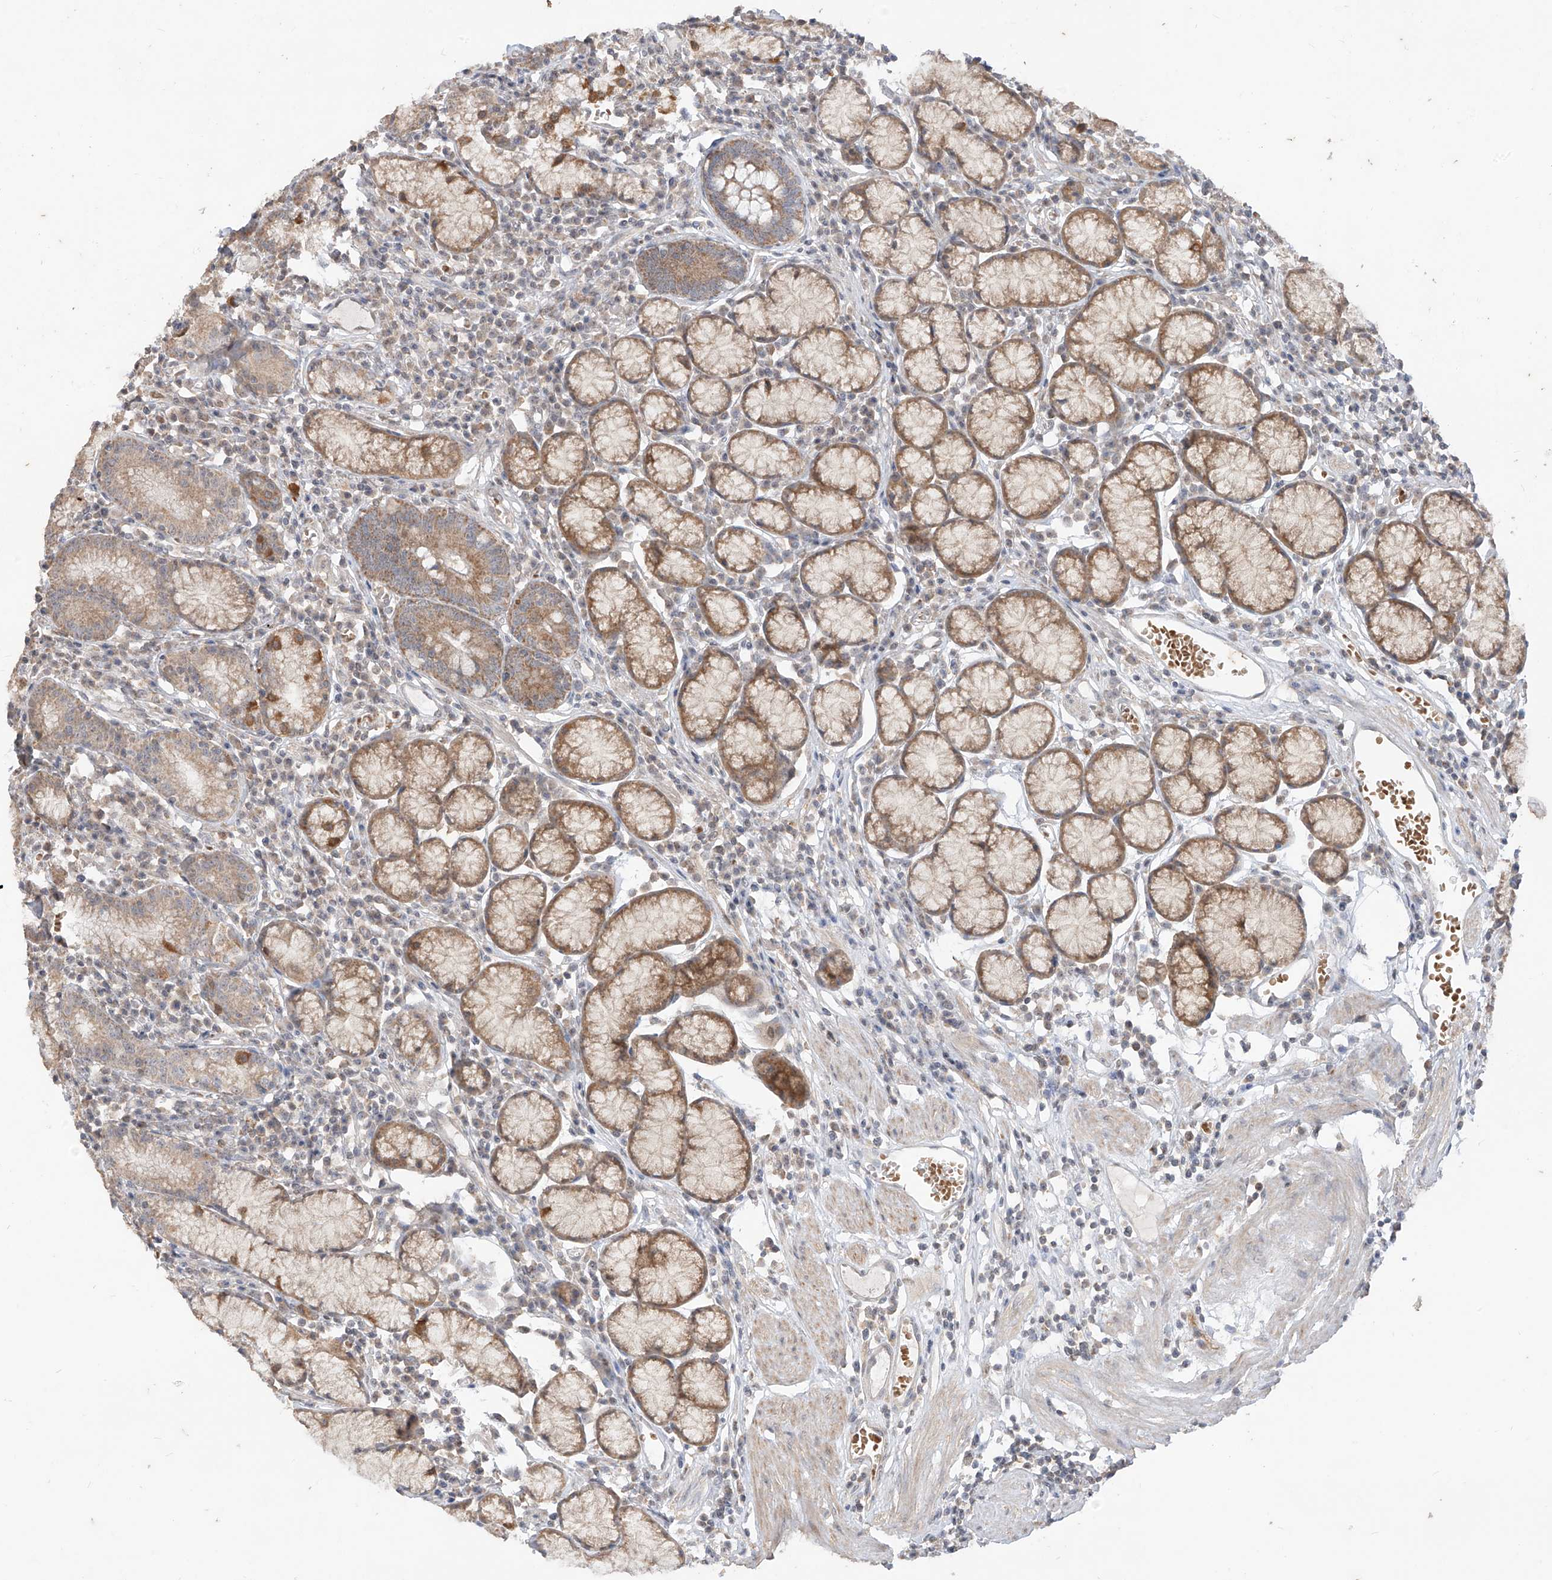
{"staining": {"intensity": "moderate", "quantity": "25%-75%", "location": "cytoplasmic/membranous"}, "tissue": "stomach", "cell_type": "Glandular cells", "image_type": "normal", "snomed": [{"axis": "morphology", "description": "Normal tissue, NOS"}, {"axis": "topography", "description": "Stomach"}], "caption": "Protein staining of normal stomach displays moderate cytoplasmic/membranous staining in approximately 25%-75% of glandular cells.", "gene": "MTUS2", "patient": {"sex": "male", "age": 55}}